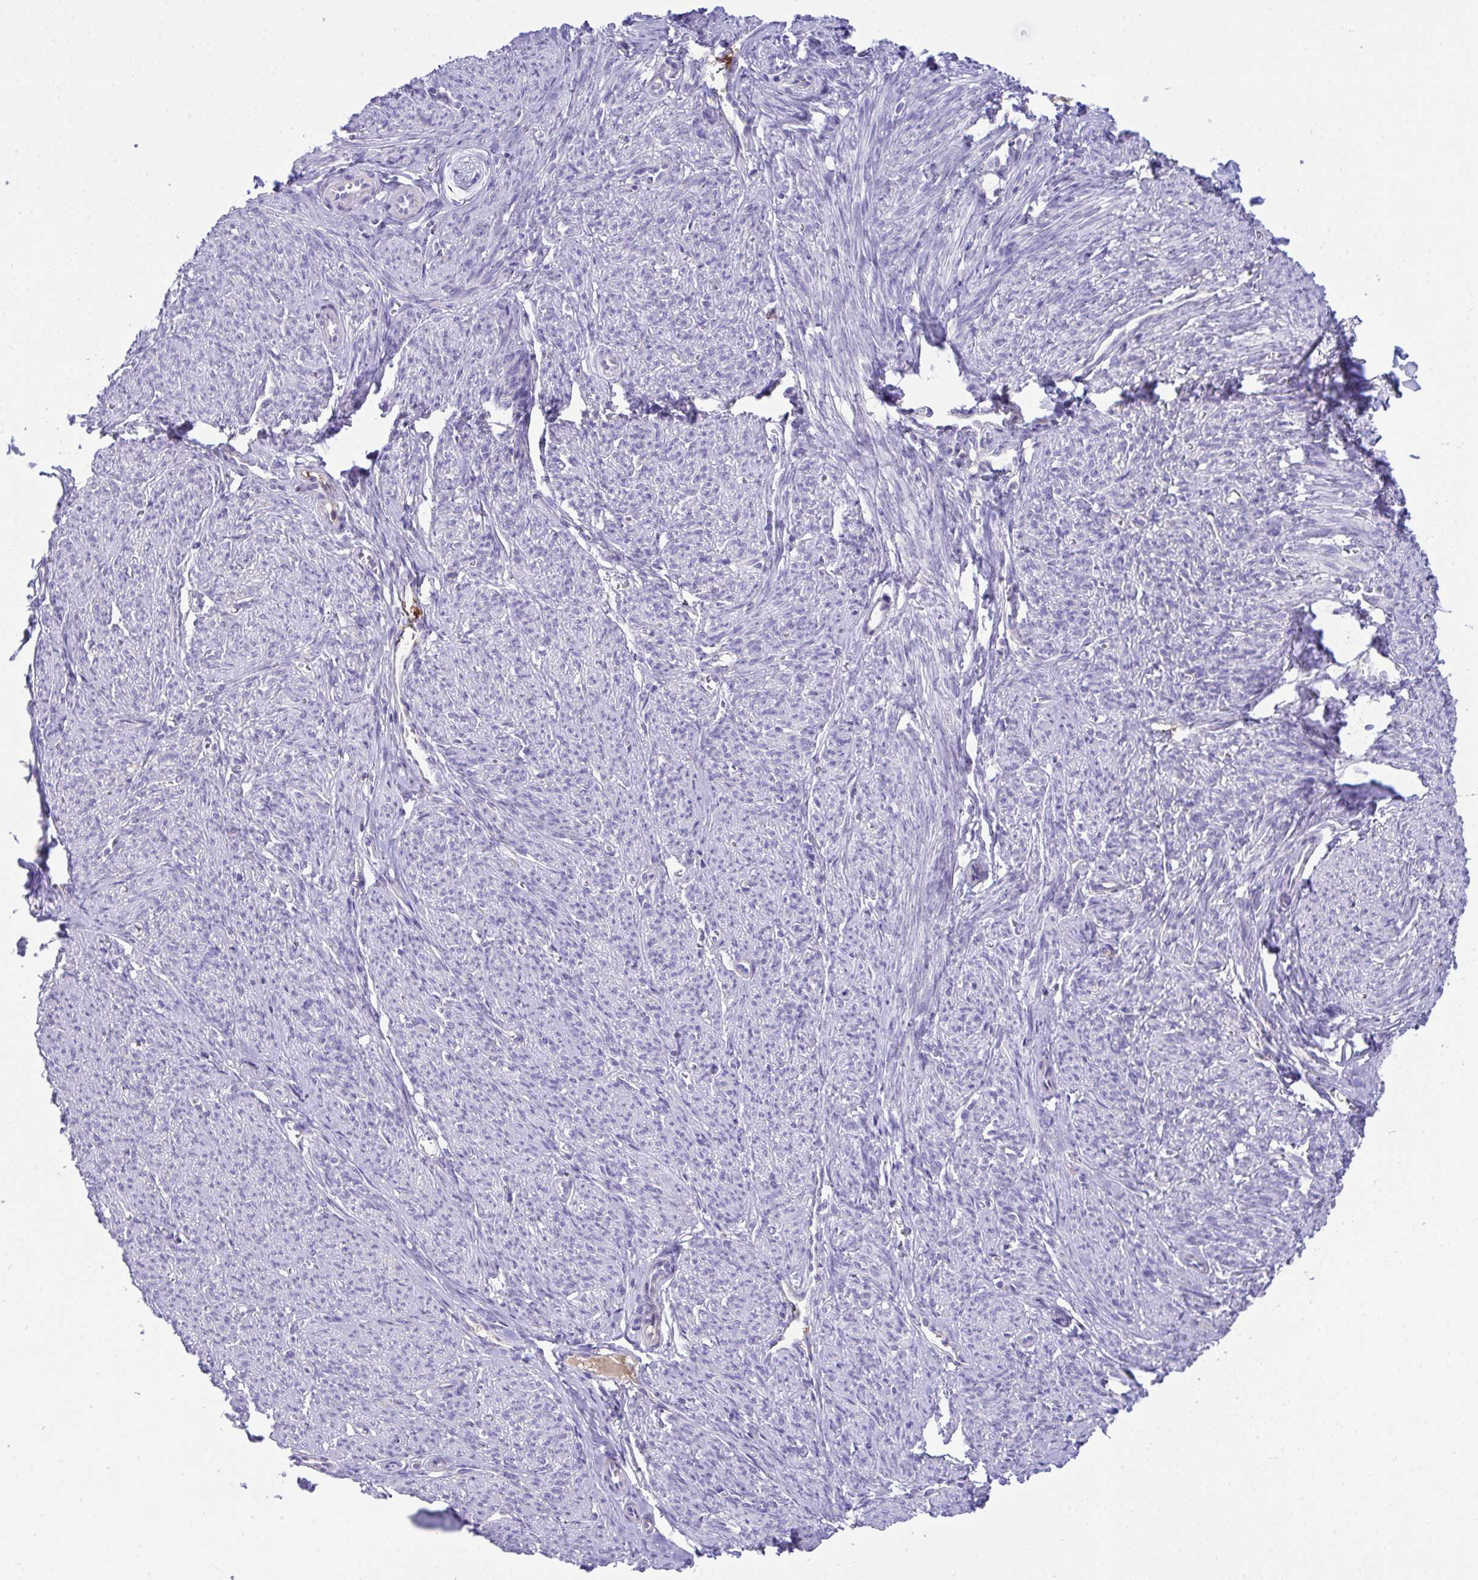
{"staining": {"intensity": "negative", "quantity": "none", "location": "none"}, "tissue": "smooth muscle", "cell_type": "Smooth muscle cells", "image_type": "normal", "snomed": [{"axis": "morphology", "description": "Normal tissue, NOS"}, {"axis": "topography", "description": "Smooth muscle"}], "caption": "Smooth muscle cells show no significant protein expression in normal smooth muscle. (Brightfield microscopy of DAB IHC at high magnification).", "gene": "PLA2G12B", "patient": {"sex": "female", "age": 65}}